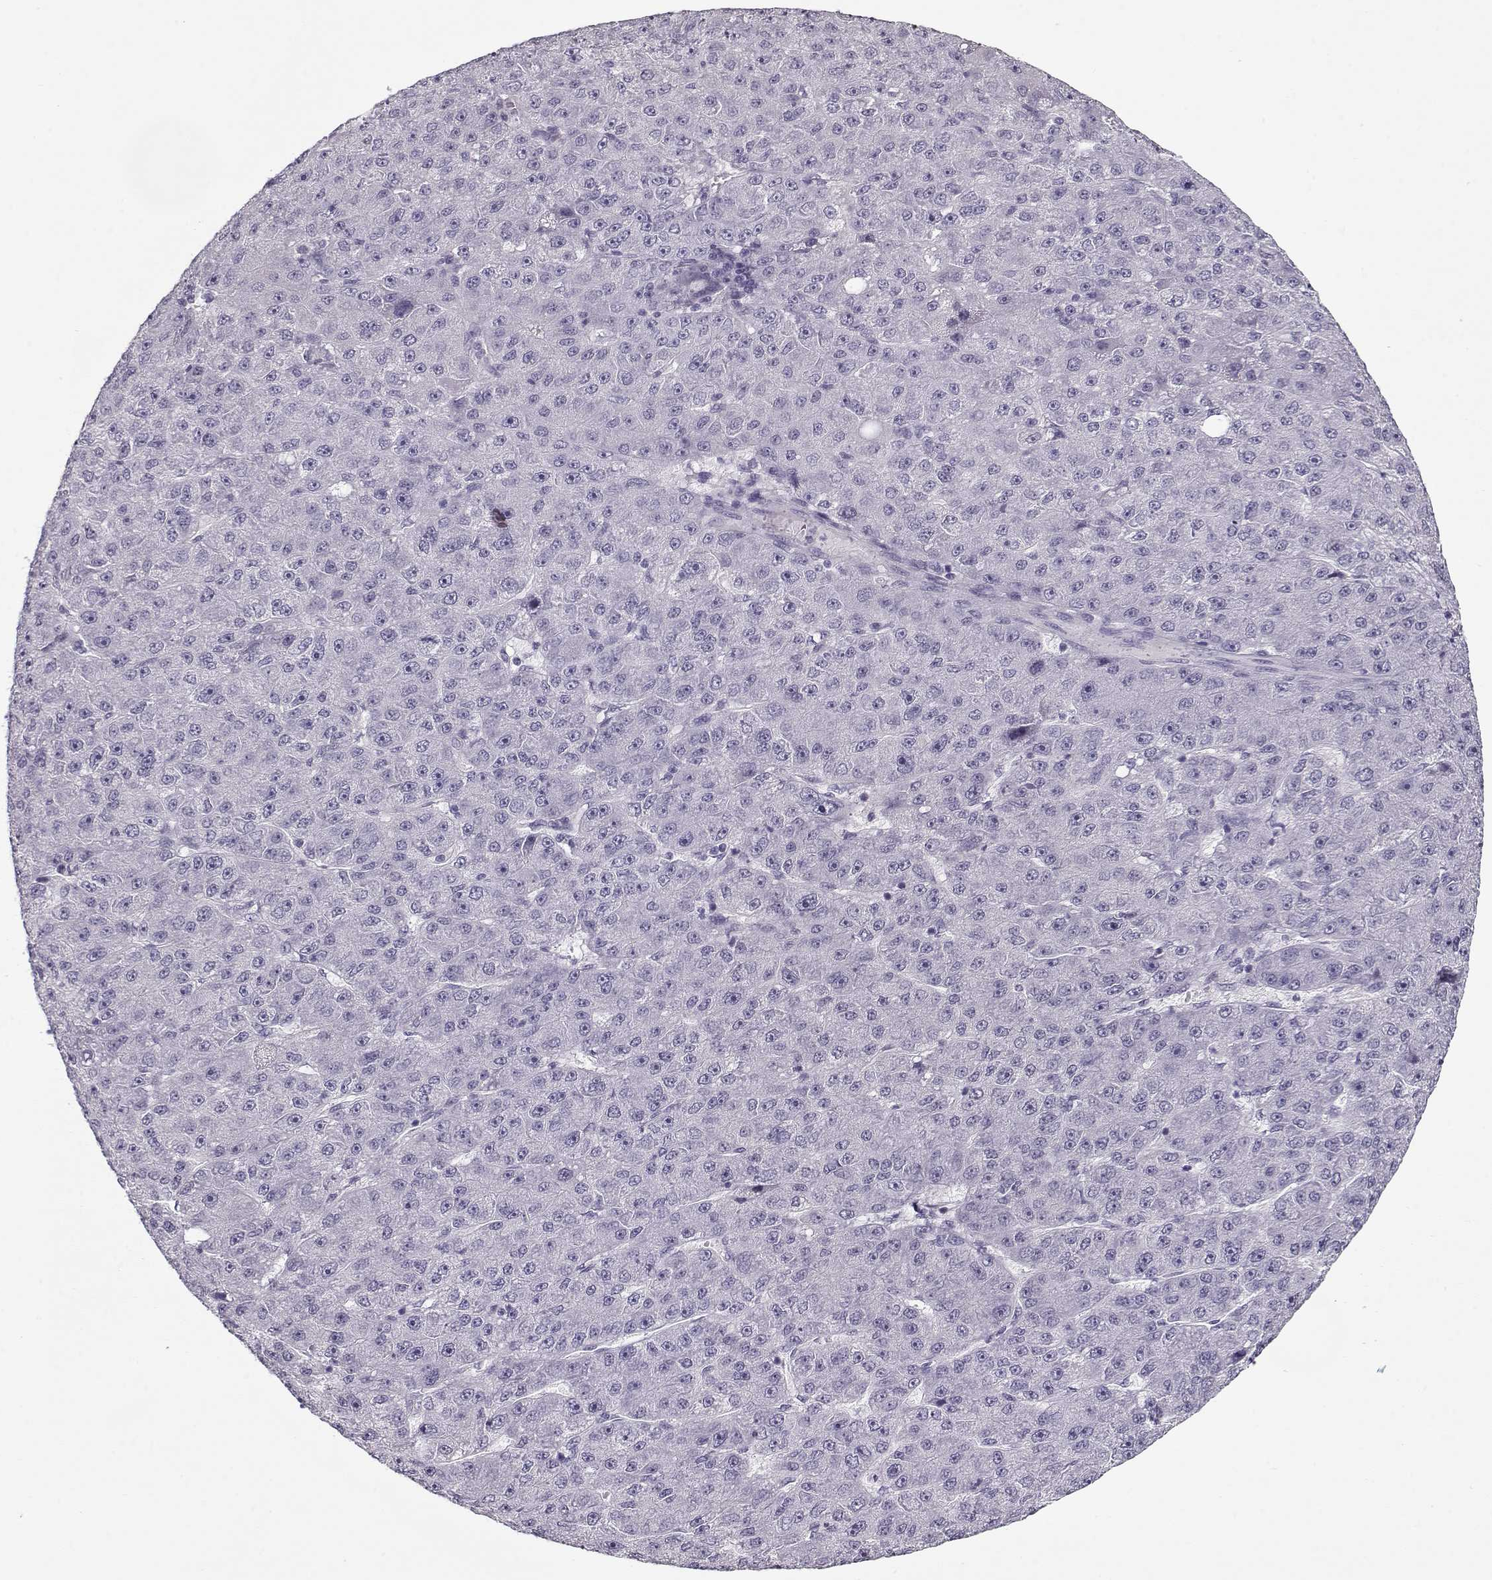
{"staining": {"intensity": "negative", "quantity": "none", "location": "none"}, "tissue": "liver cancer", "cell_type": "Tumor cells", "image_type": "cancer", "snomed": [{"axis": "morphology", "description": "Carcinoma, Hepatocellular, NOS"}, {"axis": "topography", "description": "Liver"}], "caption": "High magnification brightfield microscopy of liver cancer stained with DAB (brown) and counterstained with hematoxylin (blue): tumor cells show no significant positivity.", "gene": "CCDC136", "patient": {"sex": "male", "age": 67}}